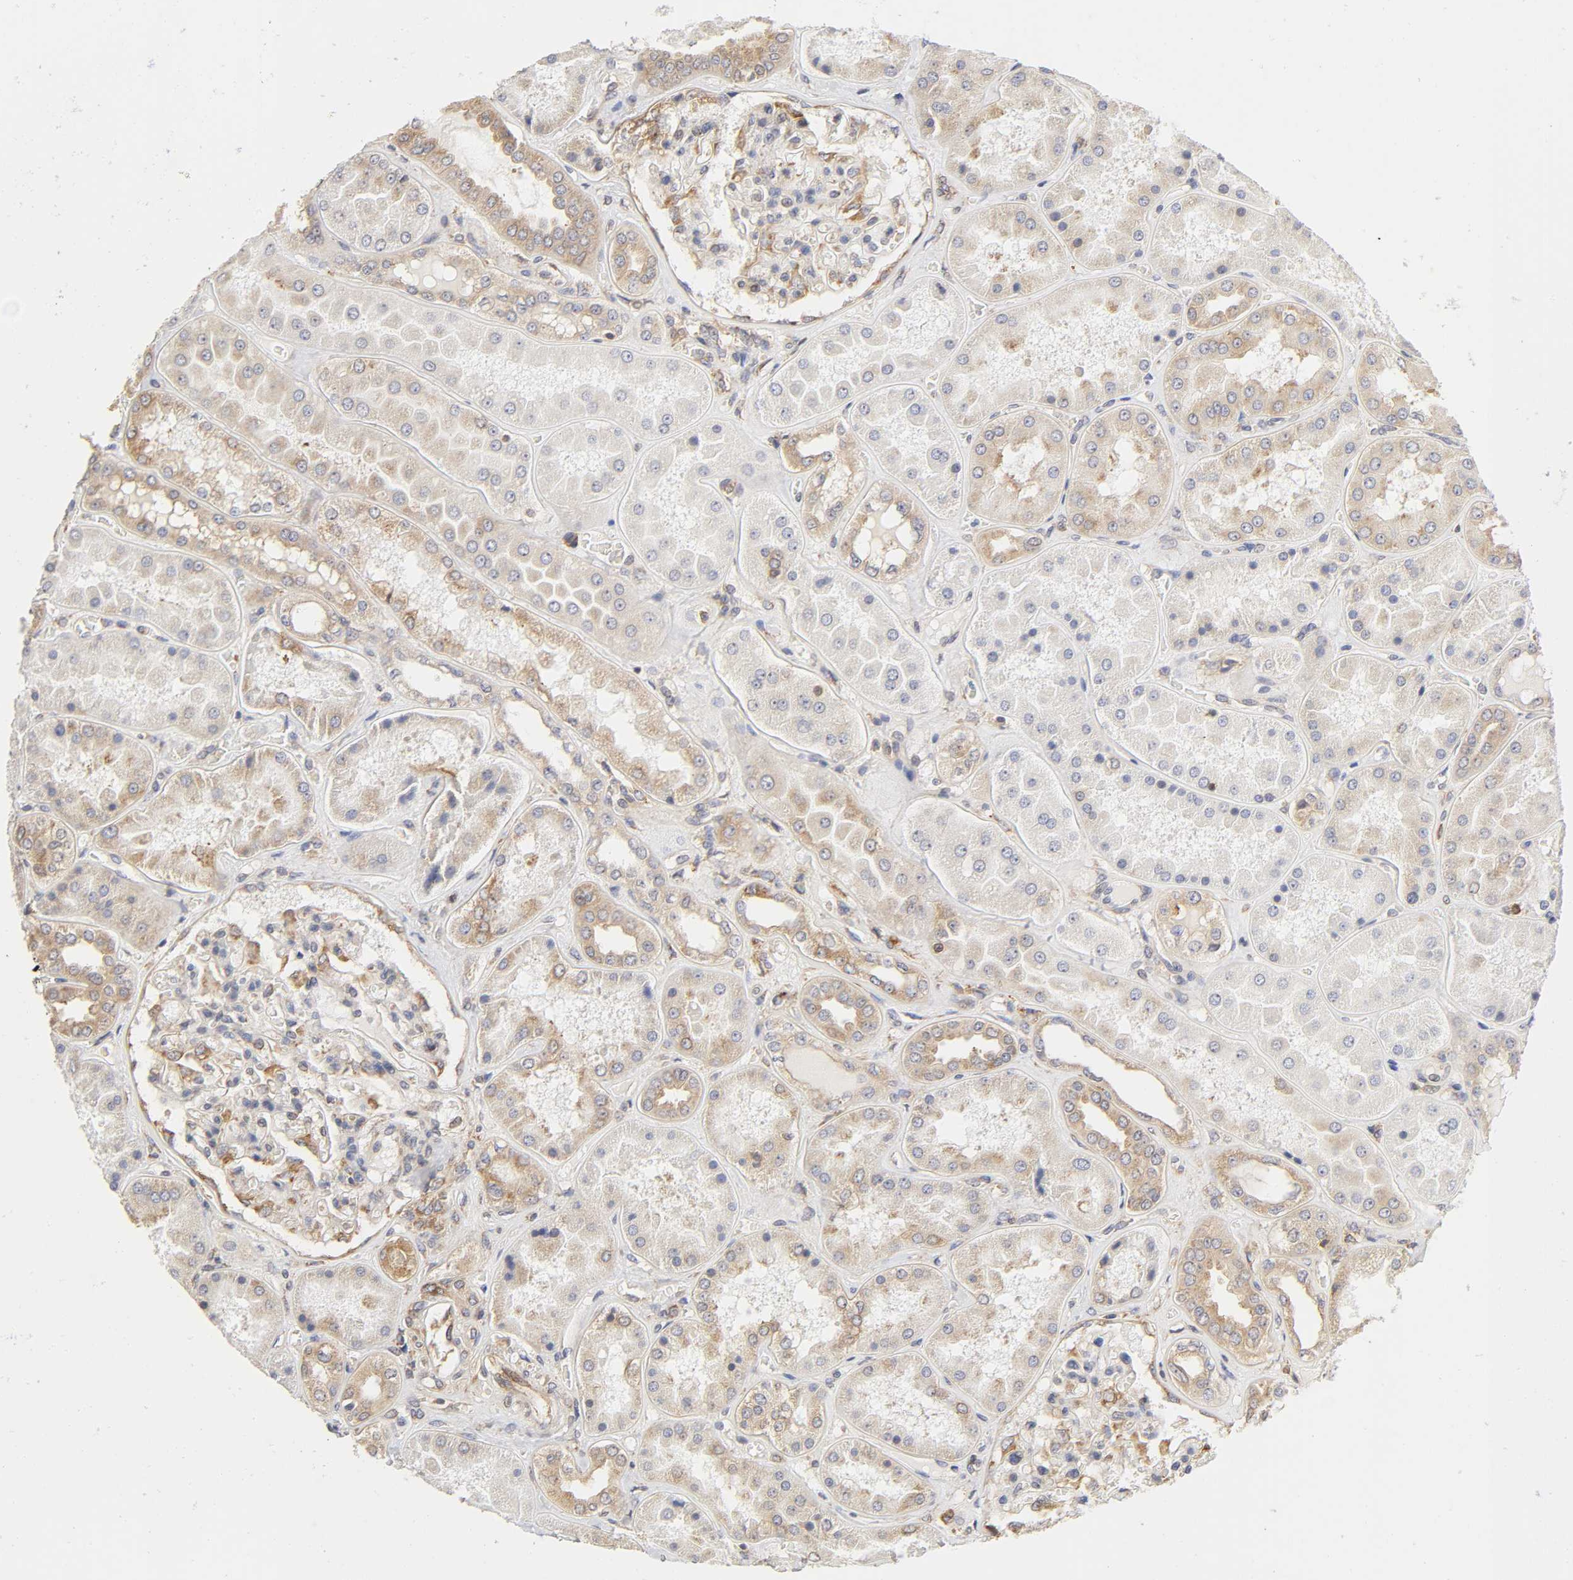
{"staining": {"intensity": "moderate", "quantity": "25%-75%", "location": "cytoplasmic/membranous"}, "tissue": "kidney", "cell_type": "Cells in glomeruli", "image_type": "normal", "snomed": [{"axis": "morphology", "description": "Normal tissue, NOS"}, {"axis": "topography", "description": "Kidney"}], "caption": "Immunohistochemistry (IHC) image of unremarkable kidney: kidney stained using immunohistochemistry demonstrates medium levels of moderate protein expression localized specifically in the cytoplasmic/membranous of cells in glomeruli, appearing as a cytoplasmic/membranous brown color.", "gene": "RPL14", "patient": {"sex": "female", "age": 56}}